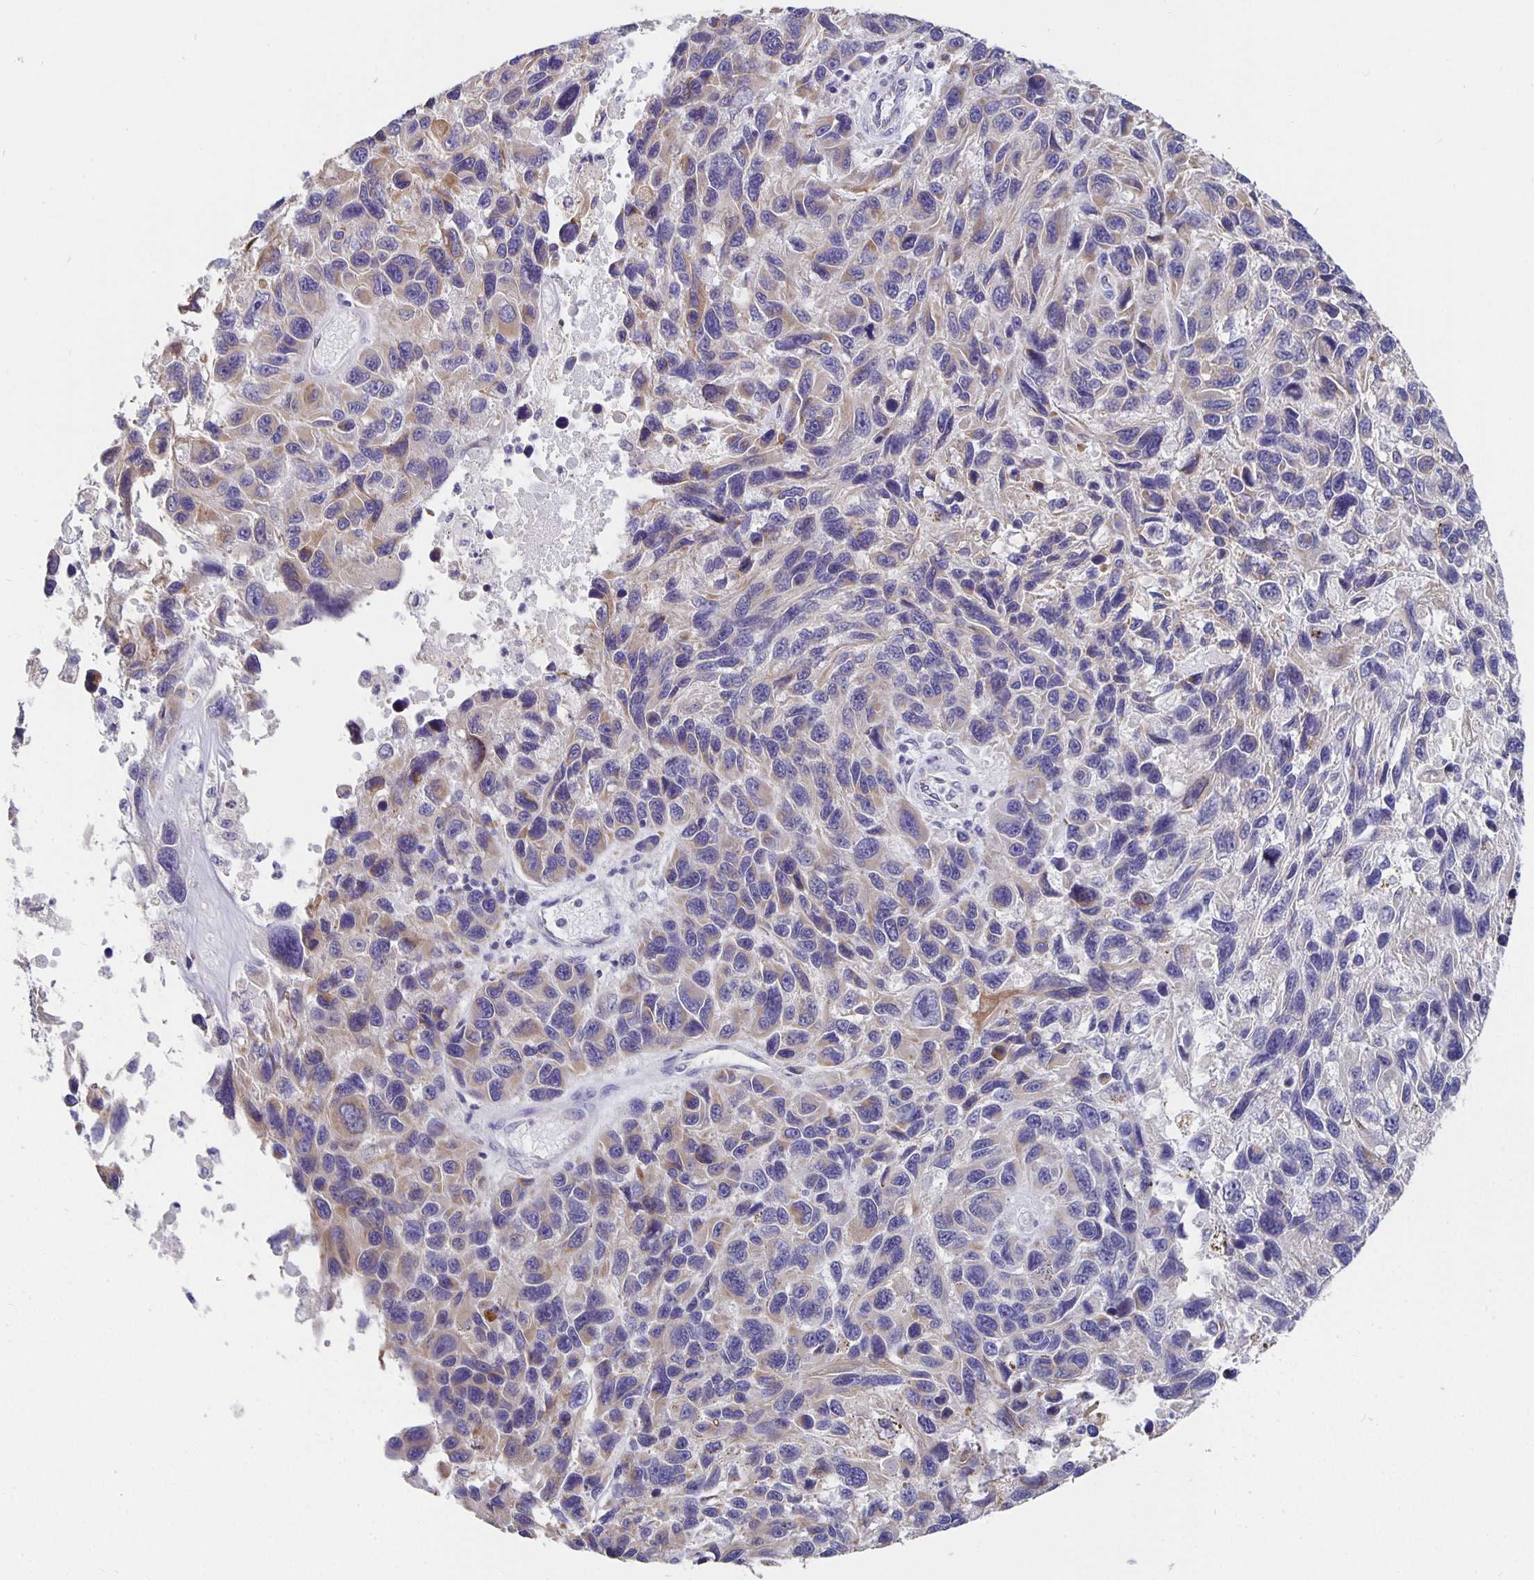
{"staining": {"intensity": "weak", "quantity": "25%-75%", "location": "cytoplasmic/membranous"}, "tissue": "melanoma", "cell_type": "Tumor cells", "image_type": "cancer", "snomed": [{"axis": "morphology", "description": "Malignant melanoma, NOS"}, {"axis": "topography", "description": "Skin"}], "caption": "A photomicrograph showing weak cytoplasmic/membranous staining in about 25%-75% of tumor cells in malignant melanoma, as visualized by brown immunohistochemical staining.", "gene": "CFAP74", "patient": {"sex": "male", "age": 53}}